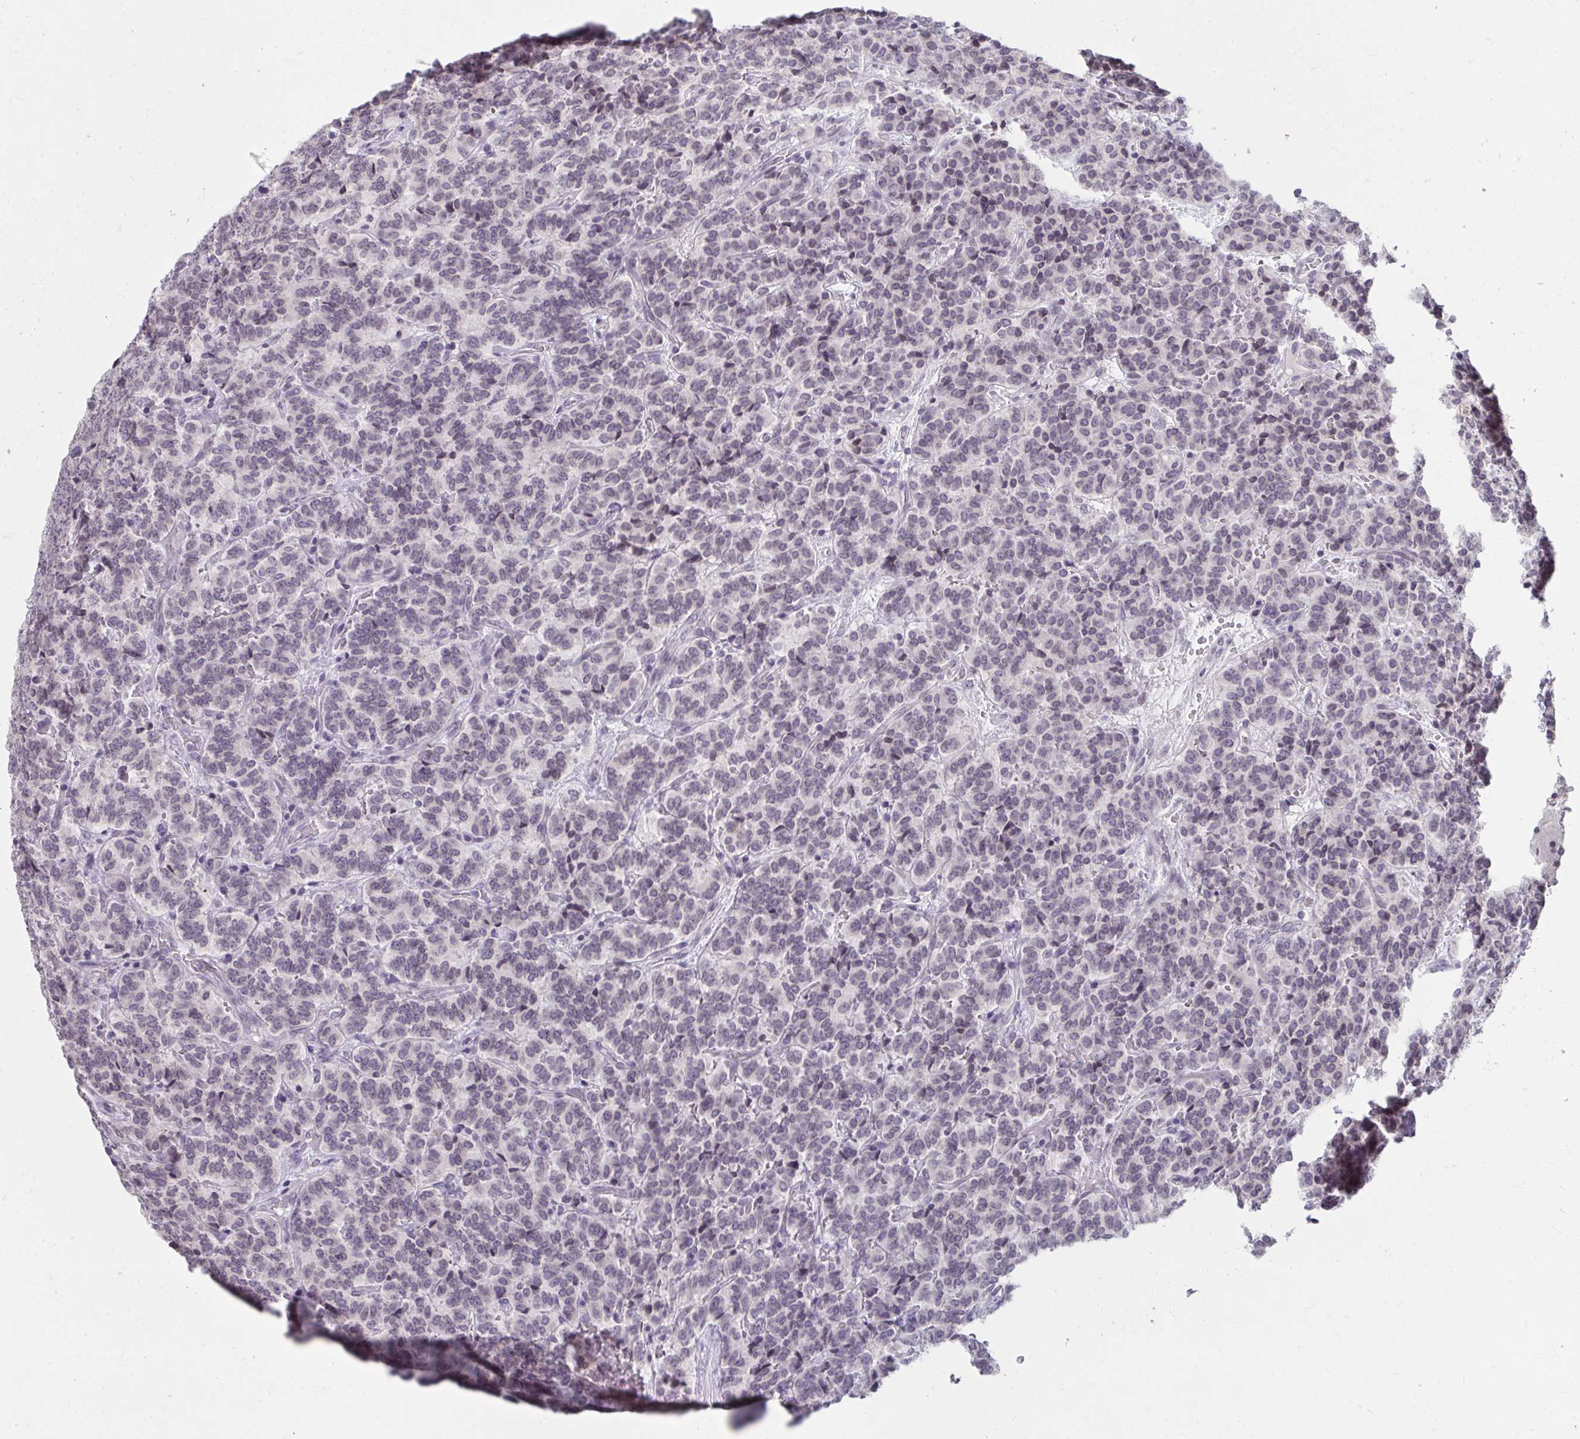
{"staining": {"intensity": "negative", "quantity": "none", "location": "none"}, "tissue": "carcinoid", "cell_type": "Tumor cells", "image_type": "cancer", "snomed": [{"axis": "morphology", "description": "Carcinoid, malignant, NOS"}, {"axis": "topography", "description": "Pancreas"}], "caption": "This is an immunohistochemistry photomicrograph of human carcinoid. There is no staining in tumor cells.", "gene": "NUP133", "patient": {"sex": "male", "age": 36}}